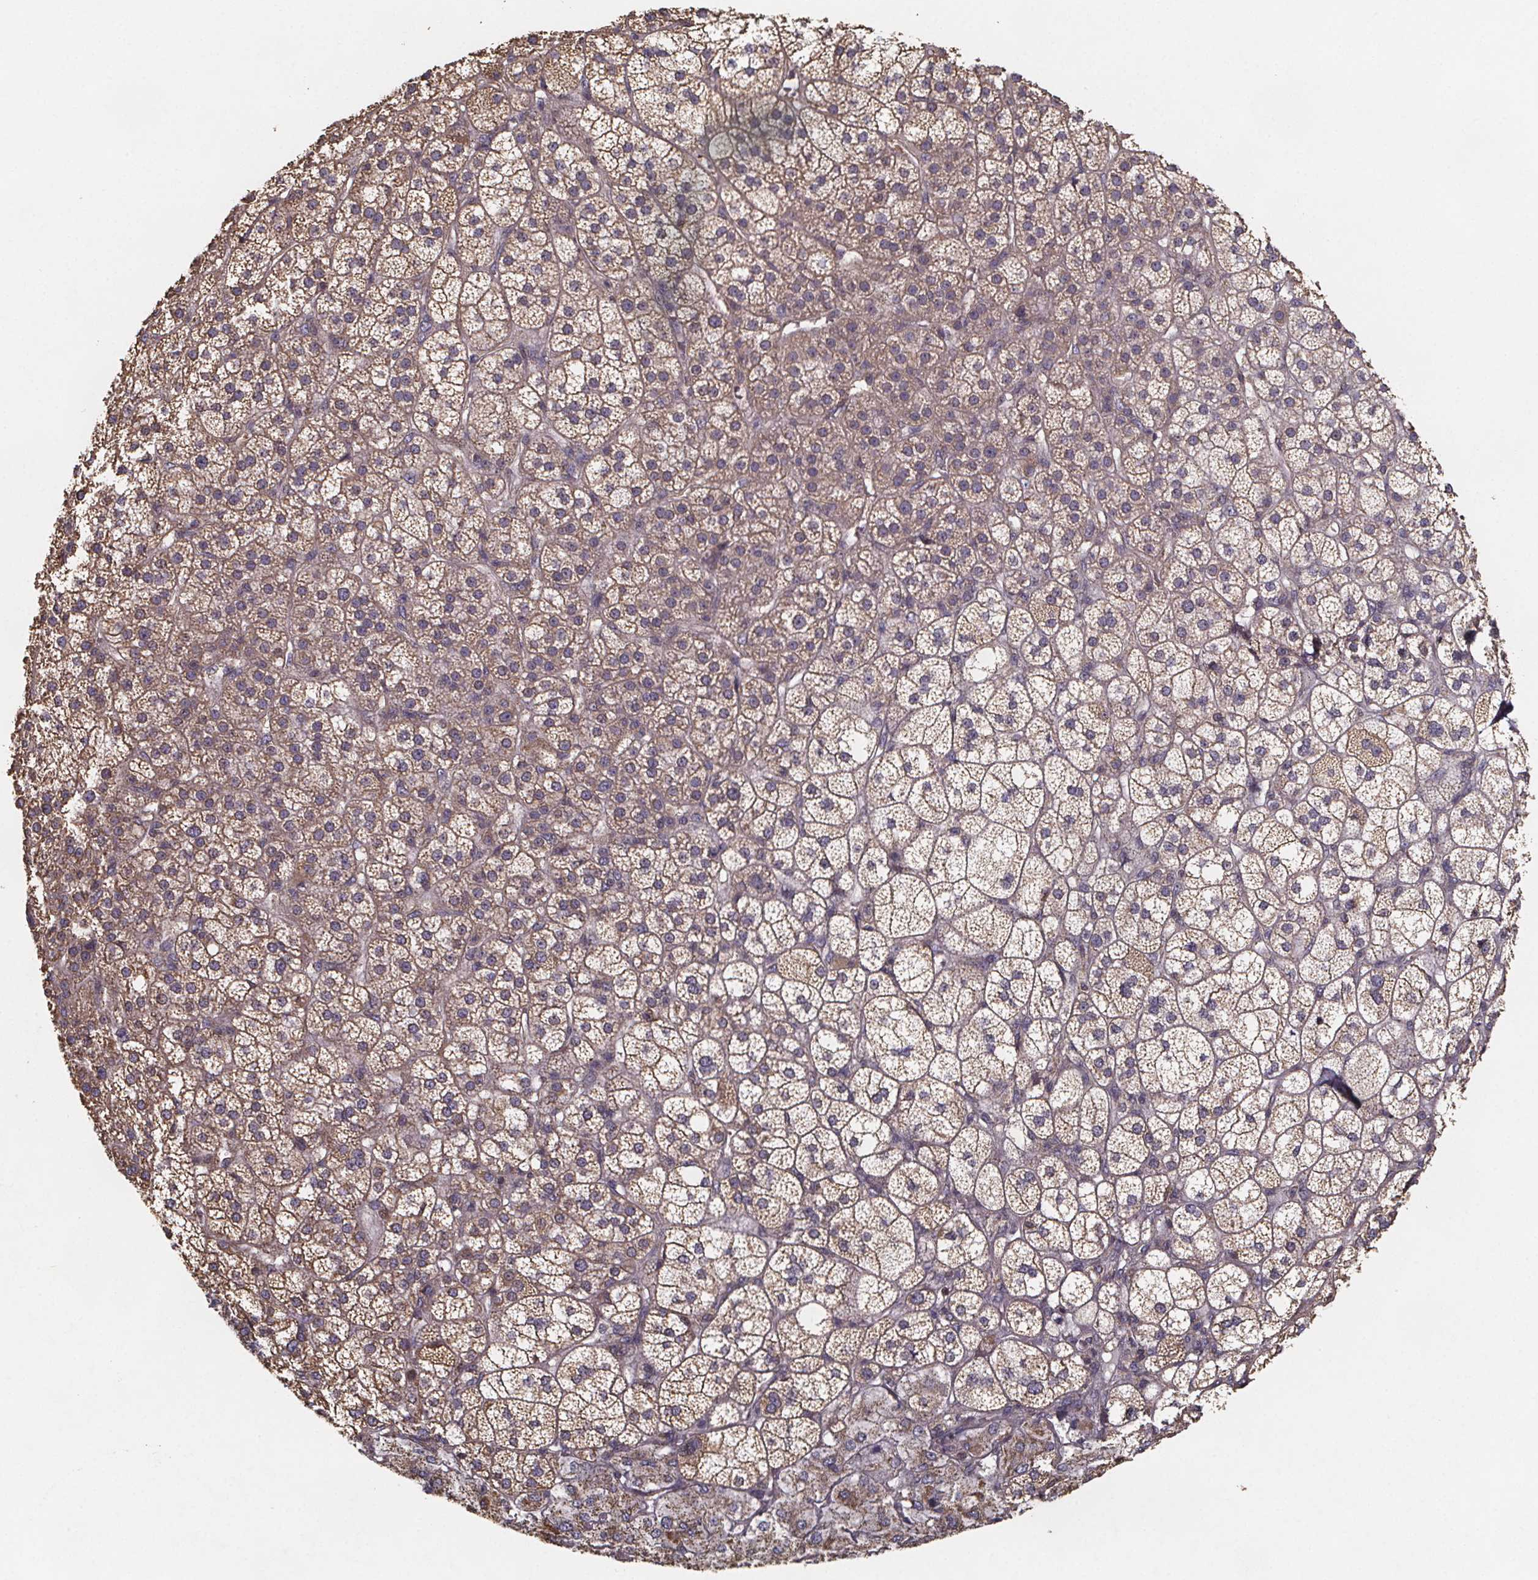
{"staining": {"intensity": "moderate", "quantity": ">75%", "location": "cytoplasmic/membranous"}, "tissue": "adrenal gland", "cell_type": "Glandular cells", "image_type": "normal", "snomed": [{"axis": "morphology", "description": "Normal tissue, NOS"}, {"axis": "topography", "description": "Adrenal gland"}], "caption": "Immunohistochemistry image of benign adrenal gland stained for a protein (brown), which reveals medium levels of moderate cytoplasmic/membranous expression in approximately >75% of glandular cells.", "gene": "SLC35D2", "patient": {"sex": "female", "age": 60}}